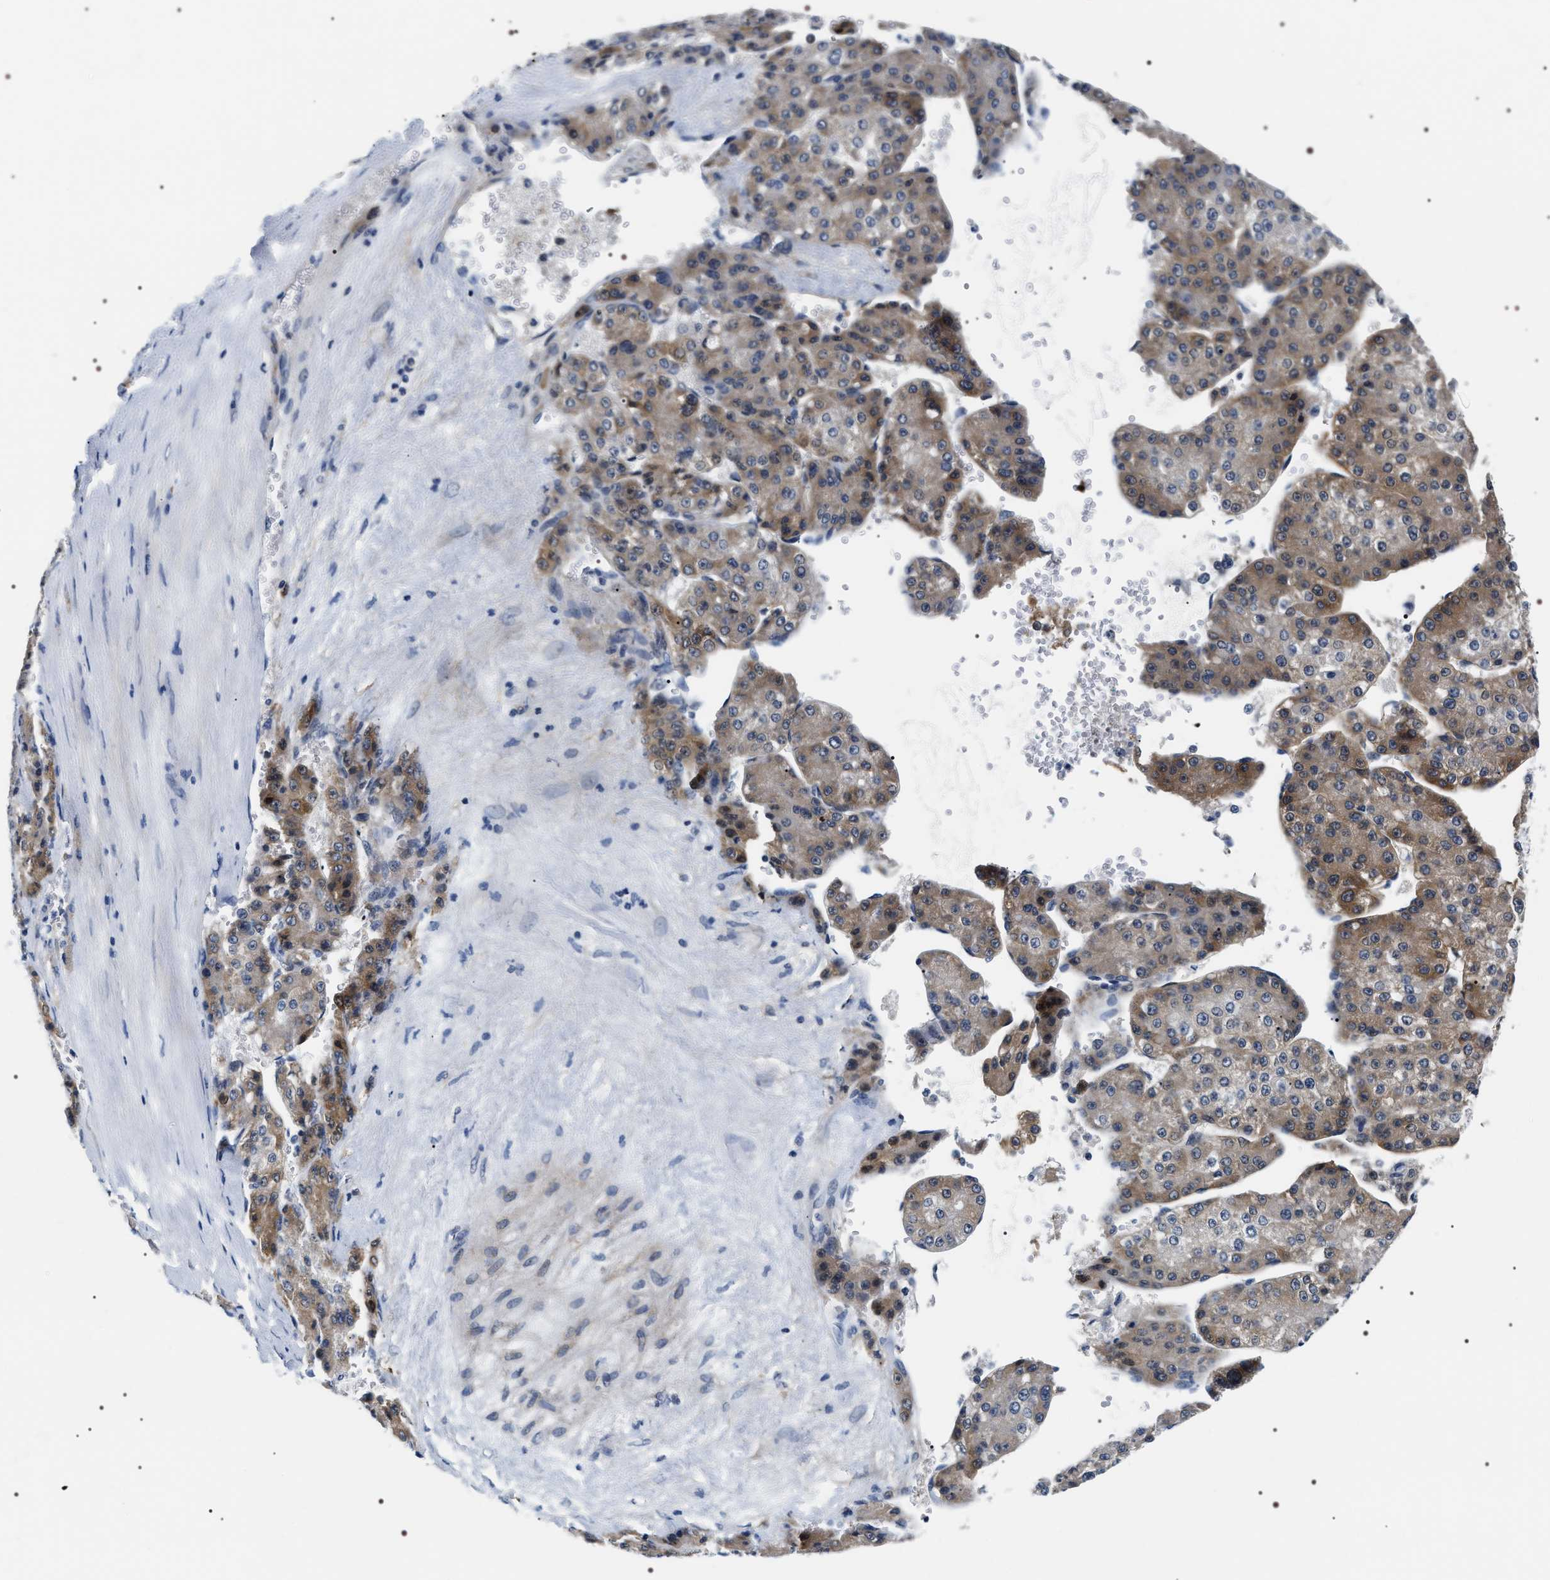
{"staining": {"intensity": "moderate", "quantity": "25%-75%", "location": "cytoplasmic/membranous"}, "tissue": "liver cancer", "cell_type": "Tumor cells", "image_type": "cancer", "snomed": [{"axis": "morphology", "description": "Carcinoma, Hepatocellular, NOS"}, {"axis": "topography", "description": "Liver"}], "caption": "Protein expression analysis of liver cancer (hepatocellular carcinoma) displays moderate cytoplasmic/membranous positivity in about 25%-75% of tumor cells. The staining is performed using DAB (3,3'-diaminobenzidine) brown chromogen to label protein expression. The nuclei are counter-stained blue using hematoxylin.", "gene": "BAG2", "patient": {"sex": "female", "age": 73}}